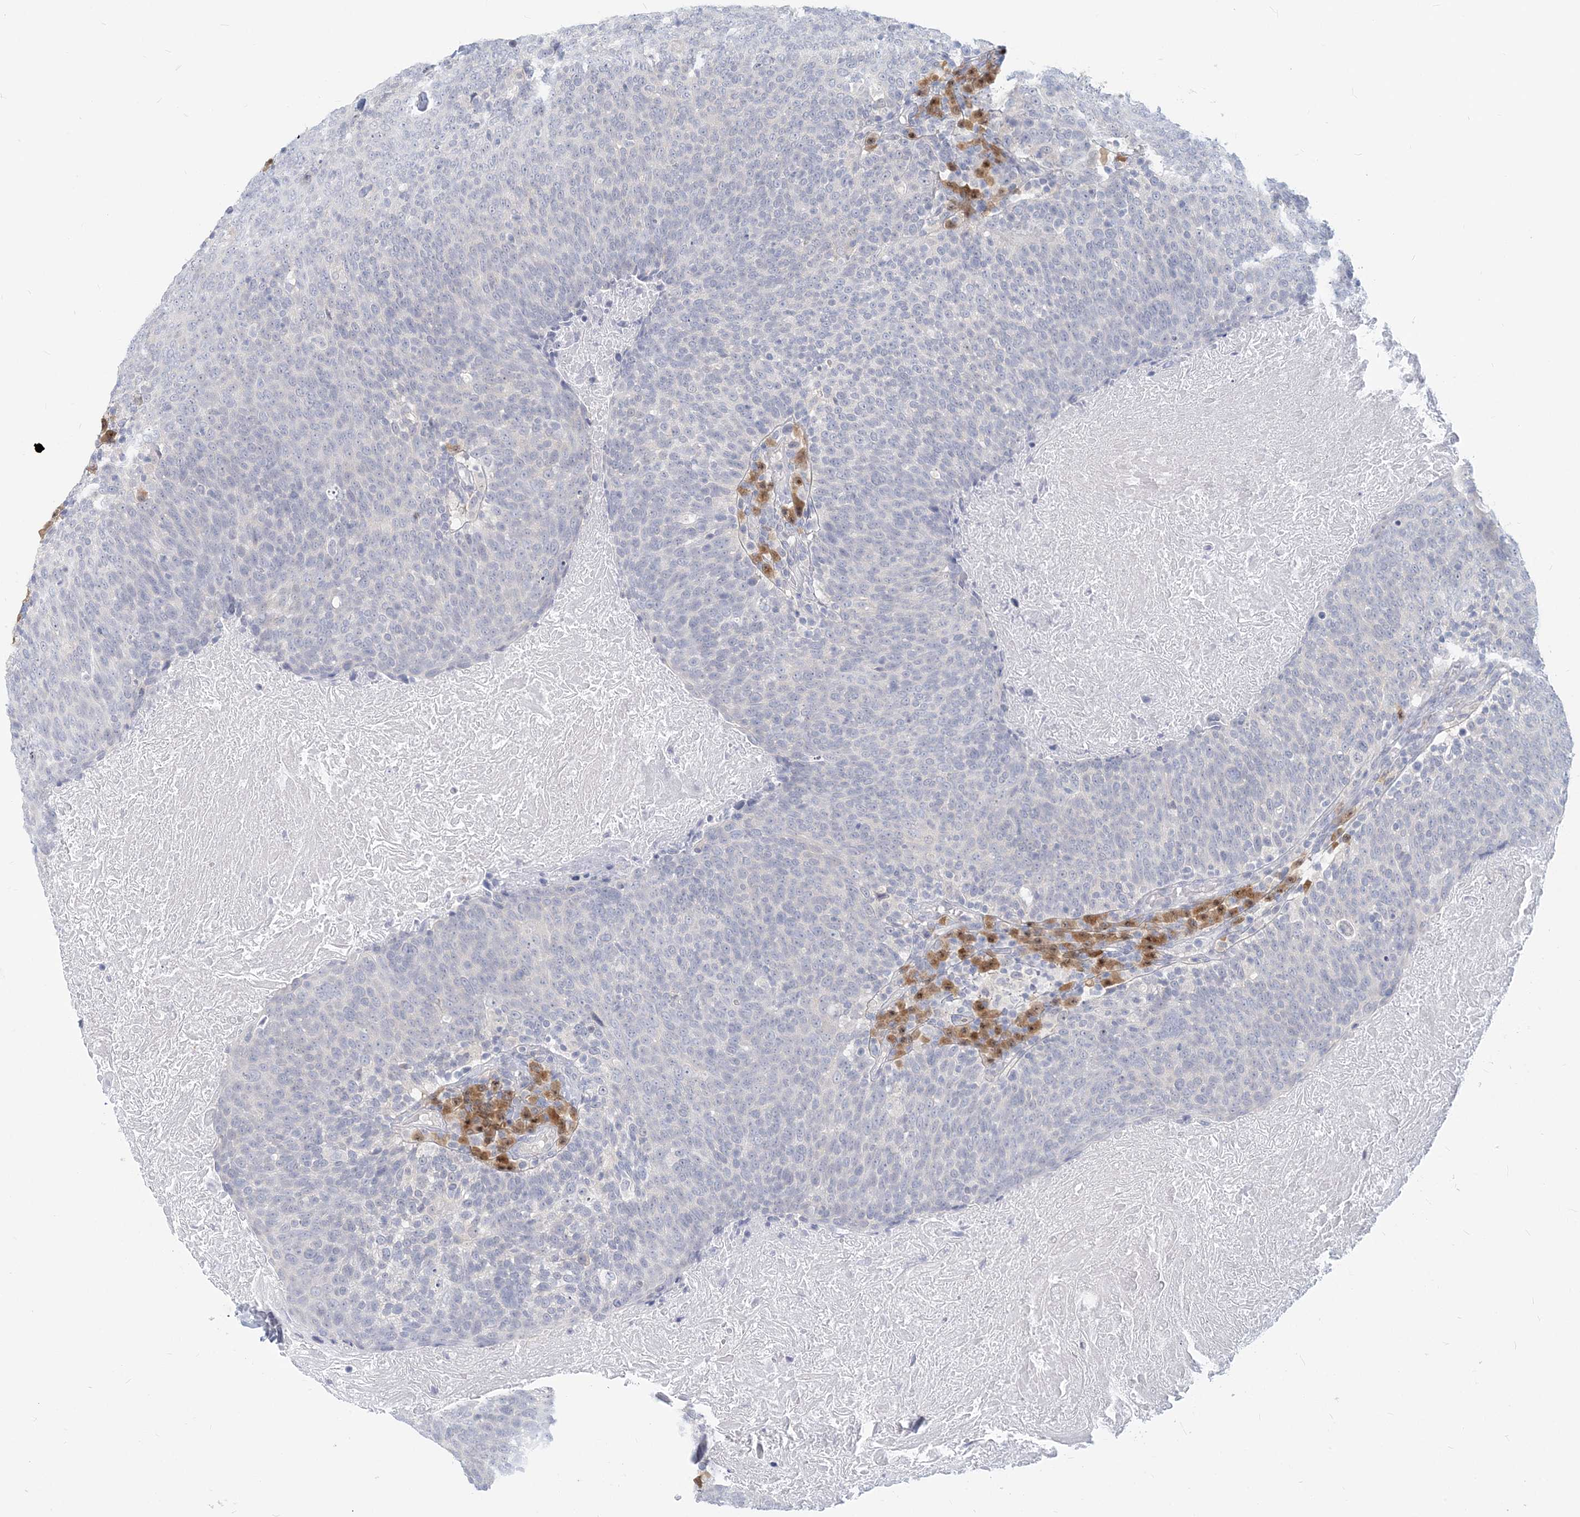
{"staining": {"intensity": "negative", "quantity": "none", "location": "none"}, "tissue": "head and neck cancer", "cell_type": "Tumor cells", "image_type": "cancer", "snomed": [{"axis": "morphology", "description": "Squamous cell carcinoma, NOS"}, {"axis": "morphology", "description": "Squamous cell carcinoma, metastatic, NOS"}, {"axis": "topography", "description": "Lymph node"}, {"axis": "topography", "description": "Head-Neck"}], "caption": "Immunohistochemistry (IHC) image of head and neck cancer (metastatic squamous cell carcinoma) stained for a protein (brown), which reveals no positivity in tumor cells.", "gene": "GMPPA", "patient": {"sex": "male", "age": 62}}